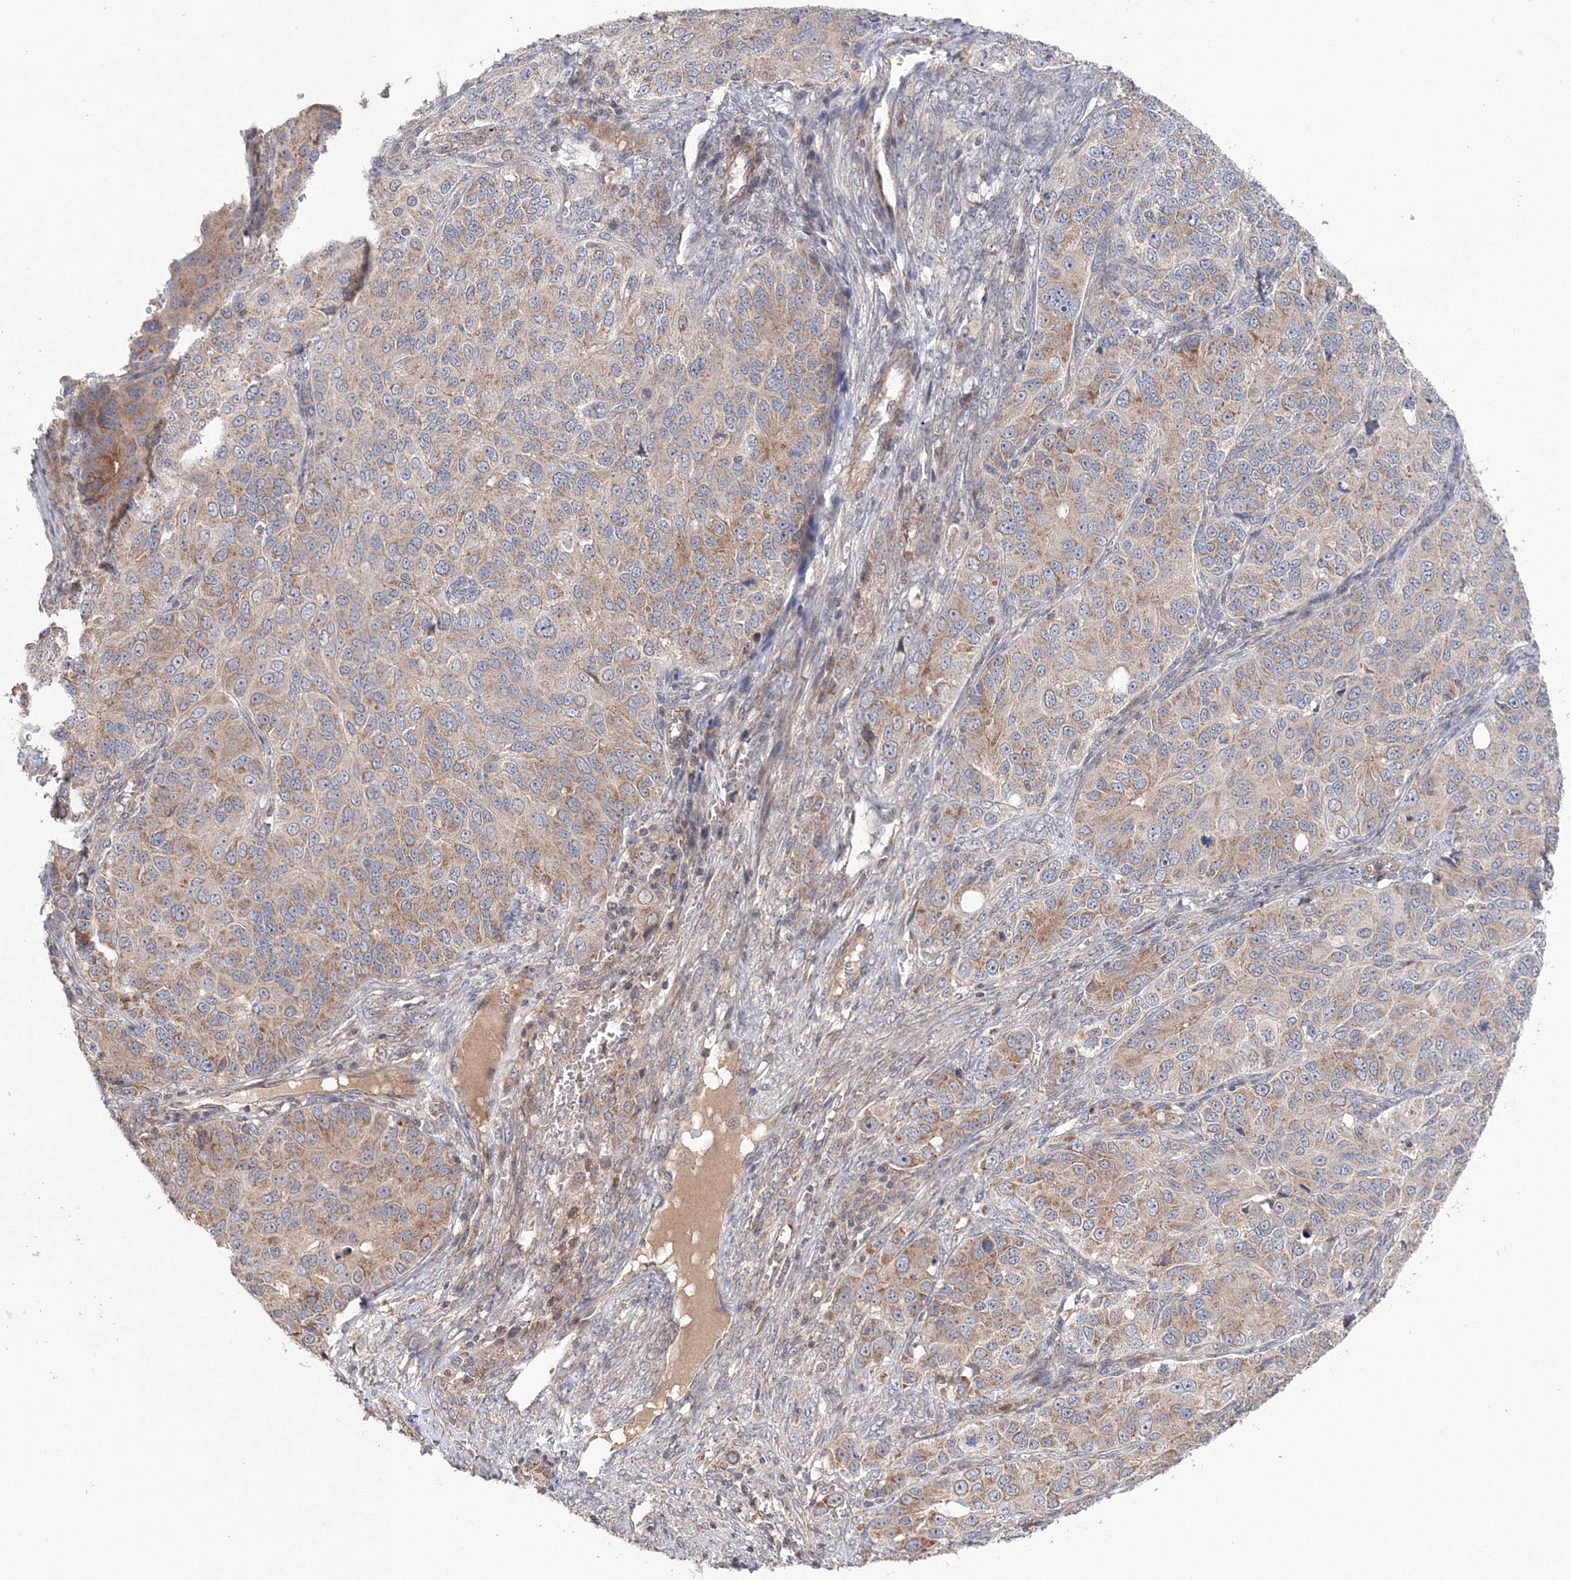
{"staining": {"intensity": "moderate", "quantity": "25%-75%", "location": "cytoplasmic/membranous"}, "tissue": "ovarian cancer", "cell_type": "Tumor cells", "image_type": "cancer", "snomed": [{"axis": "morphology", "description": "Carcinoma, endometroid"}, {"axis": "topography", "description": "Ovary"}], "caption": "This micrograph demonstrates endometroid carcinoma (ovarian) stained with IHC to label a protein in brown. The cytoplasmic/membranous of tumor cells show moderate positivity for the protein. Nuclei are counter-stained blue.", "gene": "NOA1", "patient": {"sex": "female", "age": 51}}